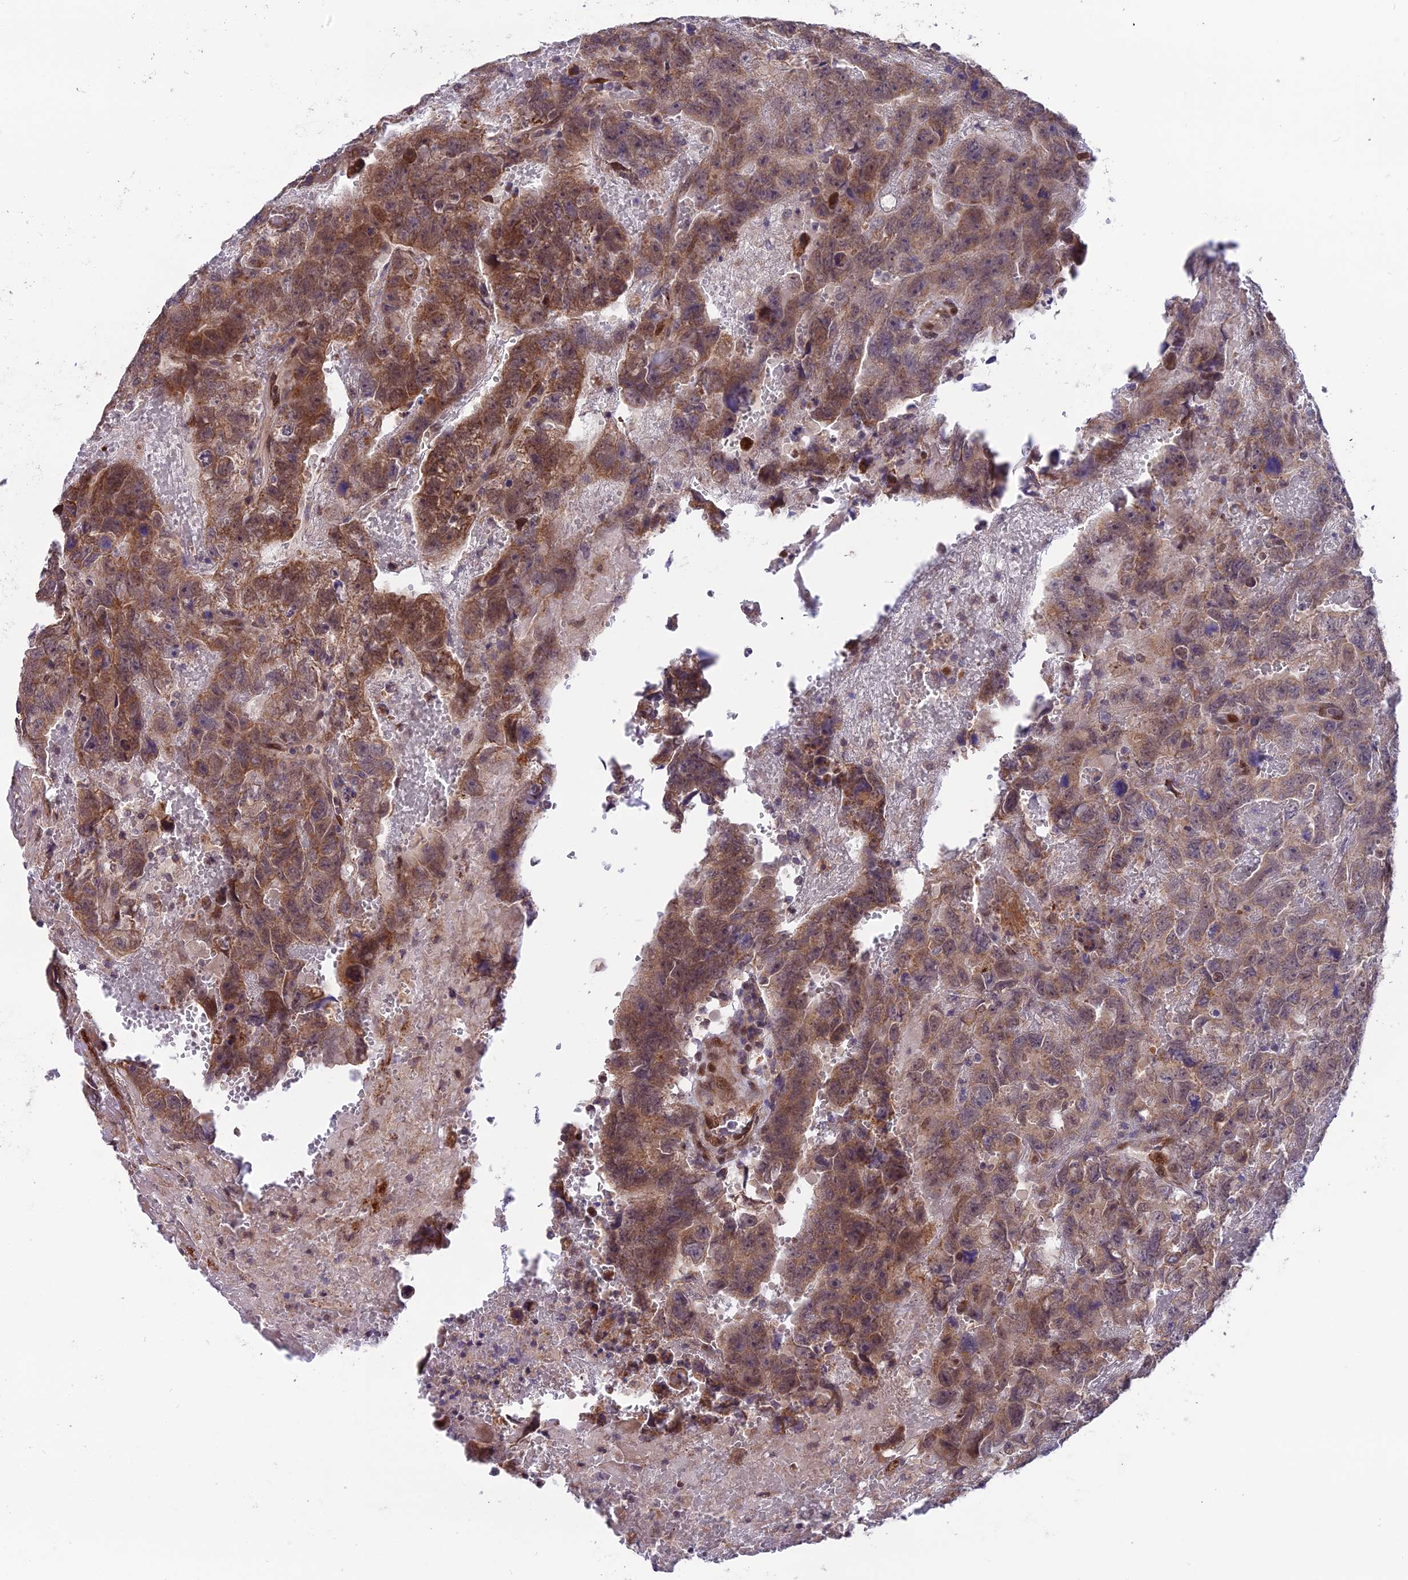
{"staining": {"intensity": "moderate", "quantity": ">75%", "location": "cytoplasmic/membranous,nuclear"}, "tissue": "testis cancer", "cell_type": "Tumor cells", "image_type": "cancer", "snomed": [{"axis": "morphology", "description": "Carcinoma, Embryonal, NOS"}, {"axis": "topography", "description": "Testis"}], "caption": "An image of testis cancer (embryonal carcinoma) stained for a protein reveals moderate cytoplasmic/membranous and nuclear brown staining in tumor cells.", "gene": "CYP2R1", "patient": {"sex": "male", "age": 45}}